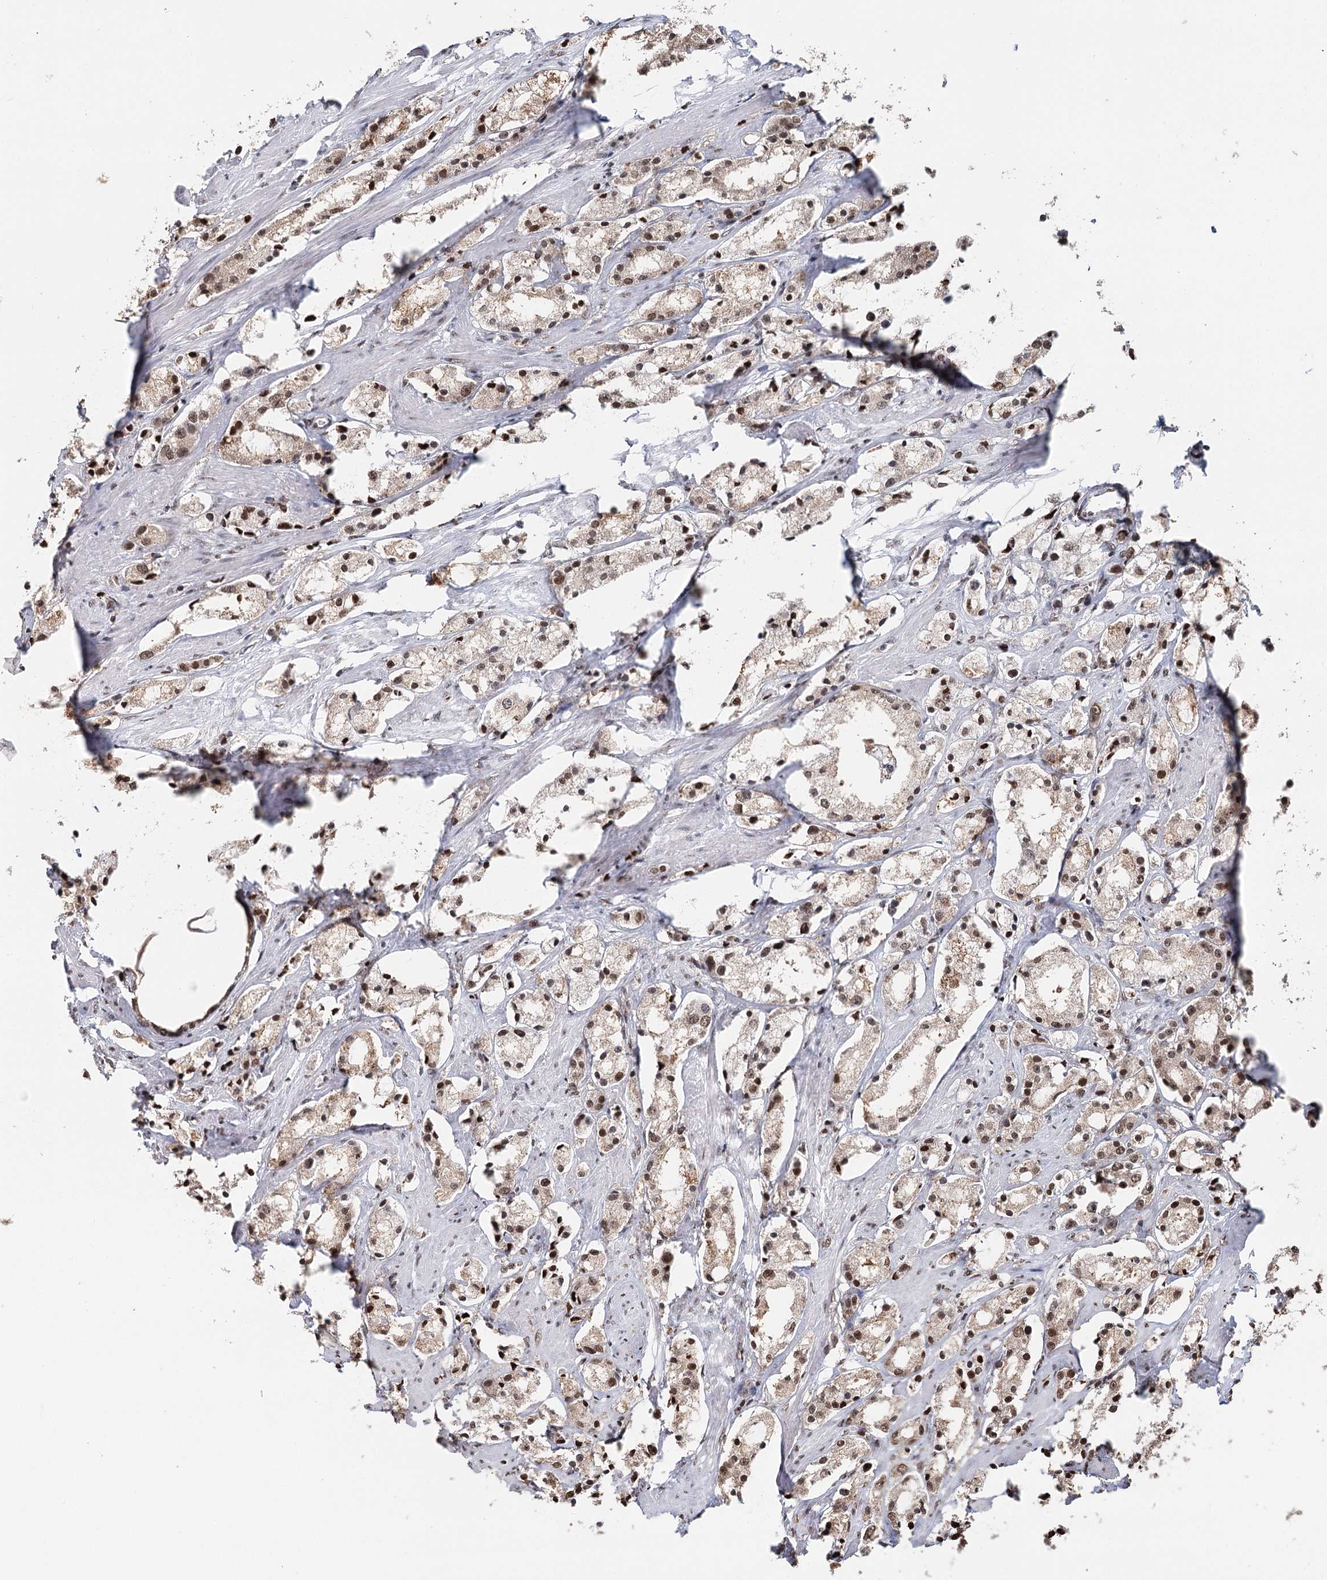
{"staining": {"intensity": "moderate", "quantity": ">75%", "location": "nuclear"}, "tissue": "prostate cancer", "cell_type": "Tumor cells", "image_type": "cancer", "snomed": [{"axis": "morphology", "description": "Adenocarcinoma, High grade"}, {"axis": "topography", "description": "Prostate"}], "caption": "The histopathology image shows staining of prostate cancer, revealing moderate nuclear protein staining (brown color) within tumor cells. The staining was performed using DAB (3,3'-diaminobenzidine), with brown indicating positive protein expression. Nuclei are stained blue with hematoxylin.", "gene": "RPS27A", "patient": {"sex": "male", "age": 66}}